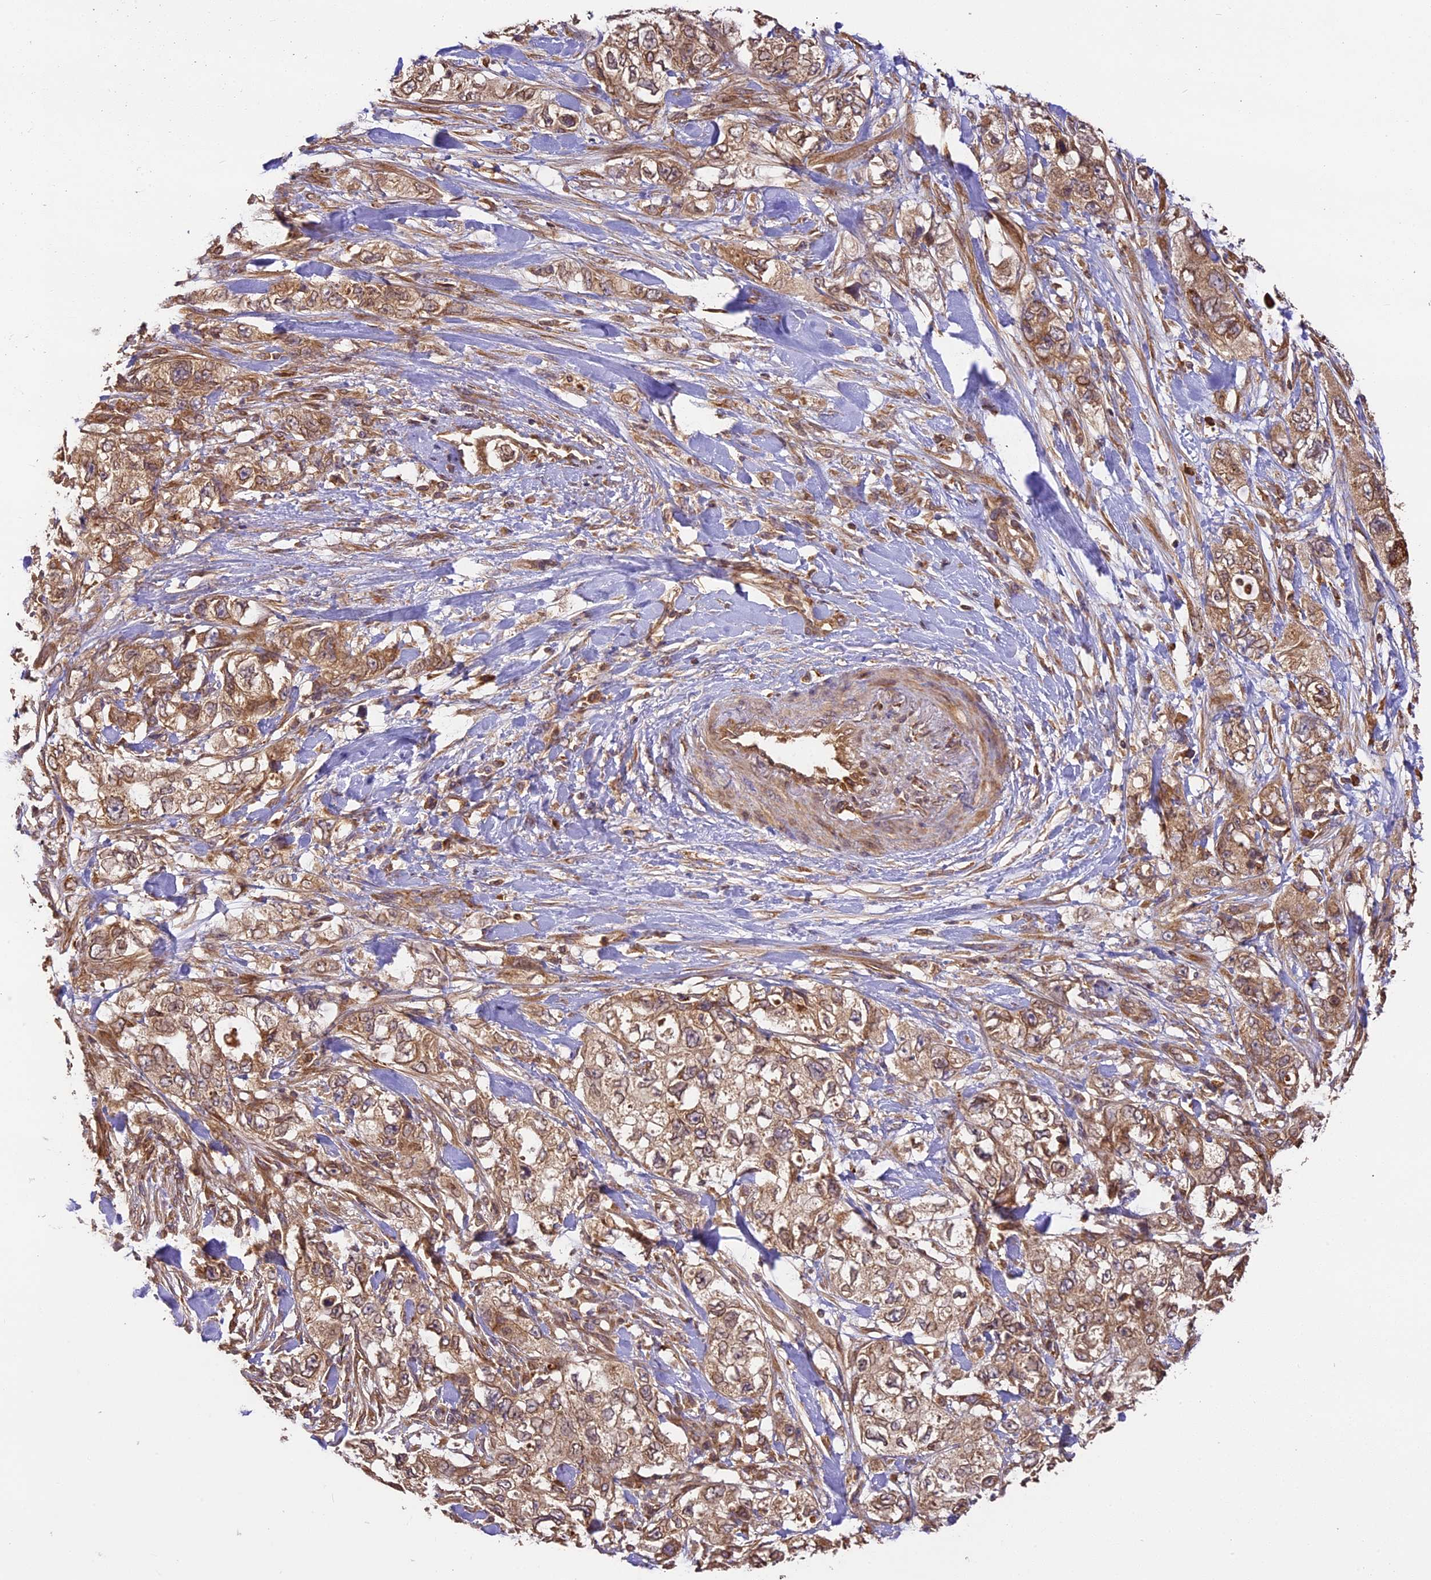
{"staining": {"intensity": "moderate", "quantity": ">75%", "location": "cytoplasmic/membranous"}, "tissue": "pancreatic cancer", "cell_type": "Tumor cells", "image_type": "cancer", "snomed": [{"axis": "morphology", "description": "Adenocarcinoma, NOS"}, {"axis": "topography", "description": "Pancreas"}], "caption": "Pancreatic adenocarcinoma was stained to show a protein in brown. There is medium levels of moderate cytoplasmic/membranous positivity in about >75% of tumor cells.", "gene": "BRAP", "patient": {"sex": "female", "age": 73}}